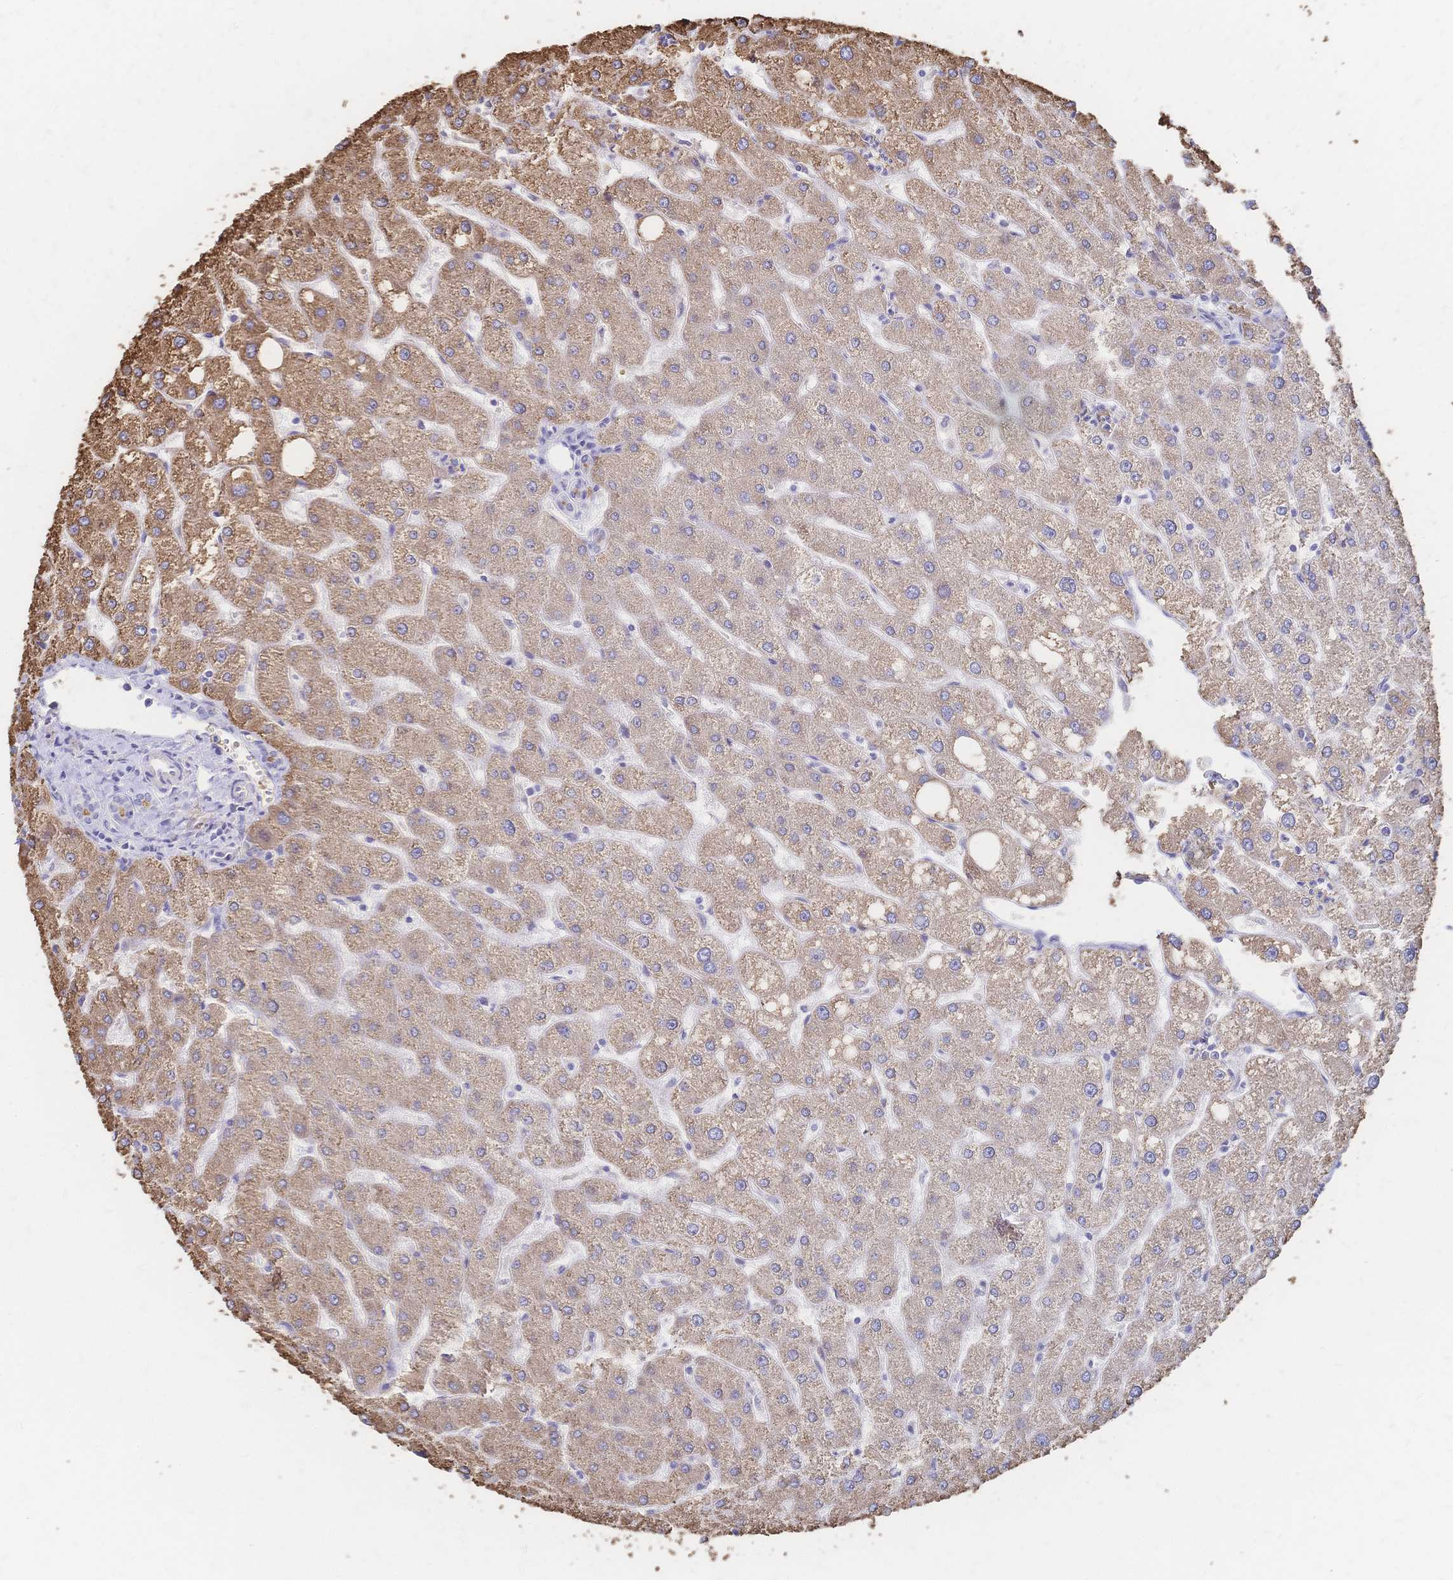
{"staining": {"intensity": "moderate", "quantity": "25%-75%", "location": "cytoplasmic/membranous"}, "tissue": "liver", "cell_type": "Cholangiocytes", "image_type": "normal", "snomed": [{"axis": "morphology", "description": "Normal tissue, NOS"}, {"axis": "topography", "description": "Liver"}], "caption": "The immunohistochemical stain shows moderate cytoplasmic/membranous staining in cholangiocytes of benign liver.", "gene": "SLC5A1", "patient": {"sex": "male", "age": 67}}